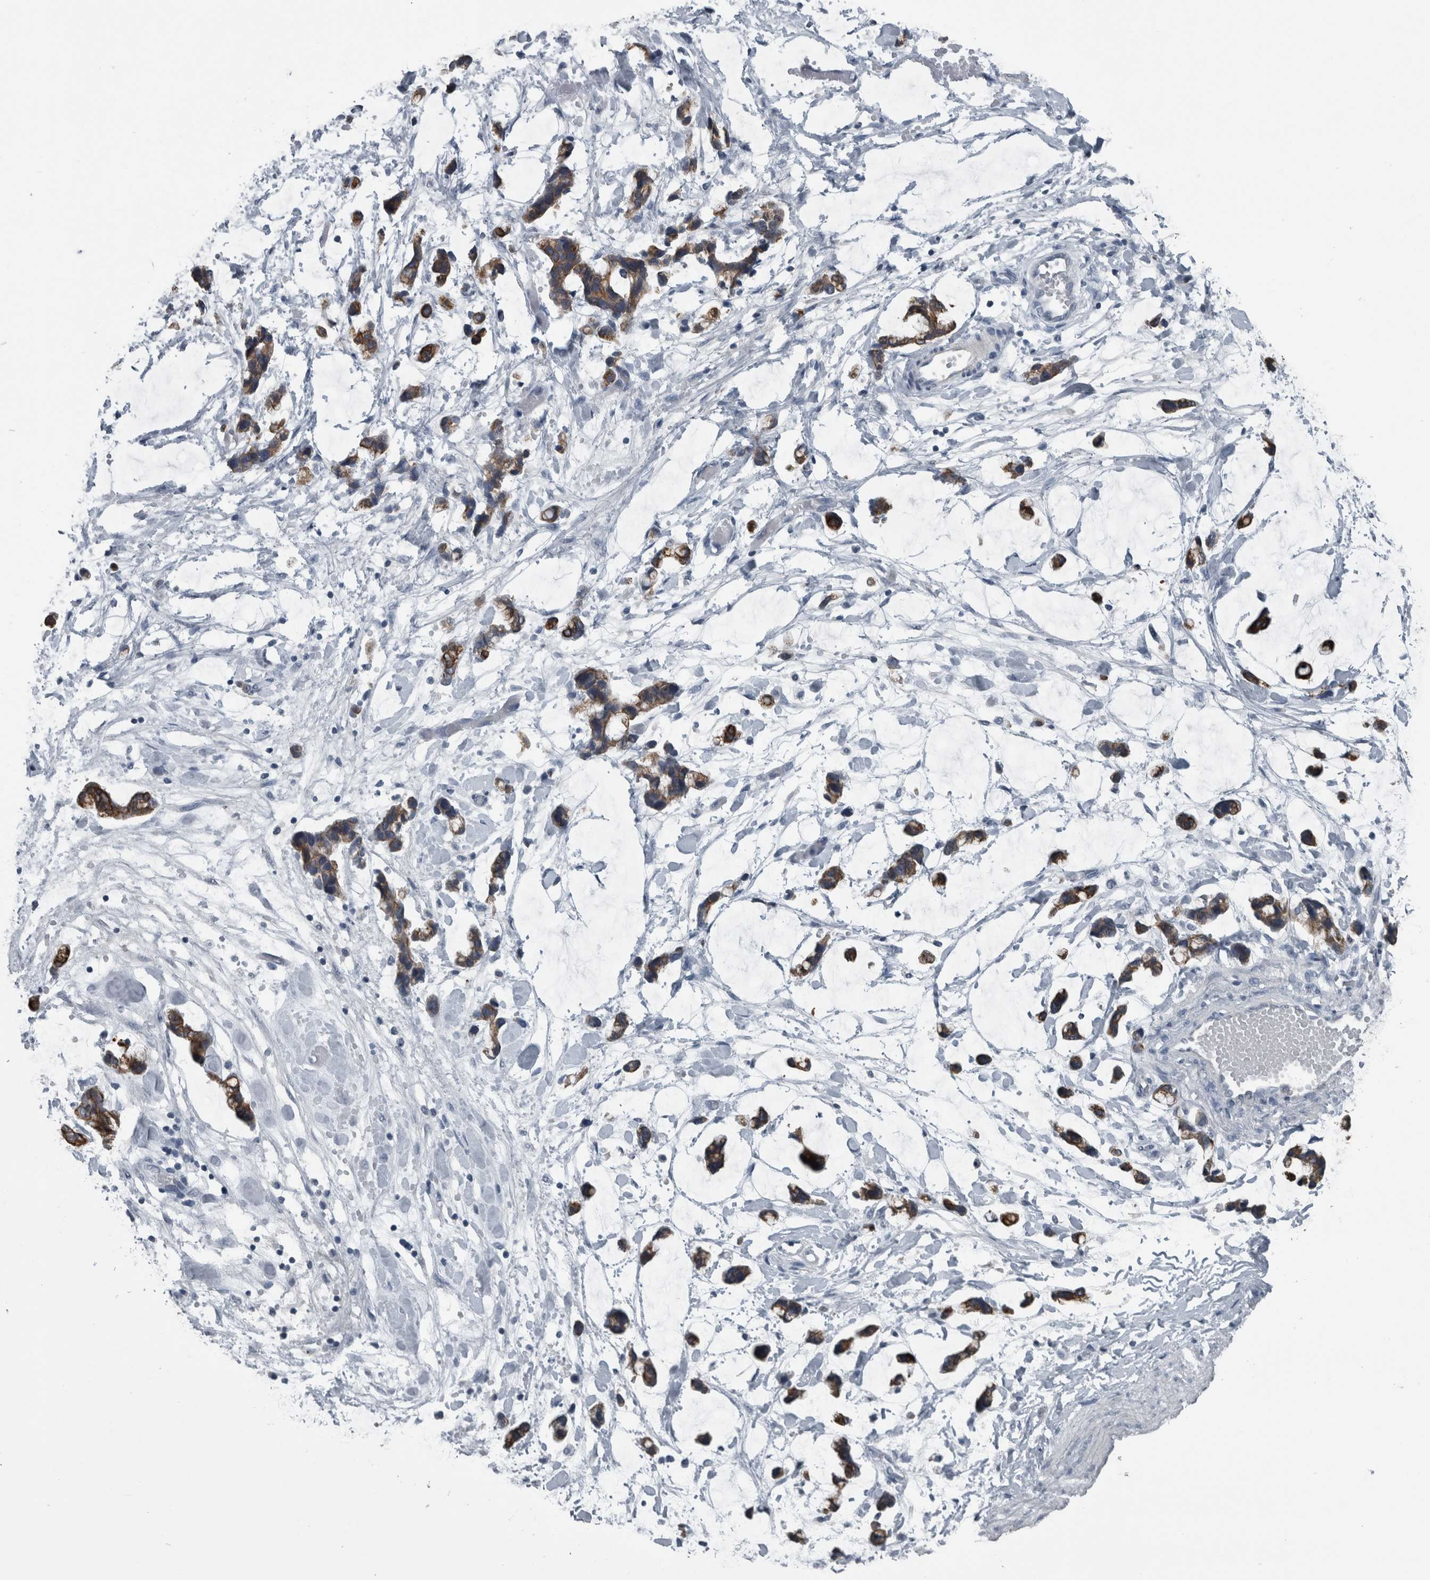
{"staining": {"intensity": "negative", "quantity": "none", "location": "none"}, "tissue": "adipose tissue", "cell_type": "Adipocytes", "image_type": "normal", "snomed": [{"axis": "morphology", "description": "Normal tissue, NOS"}, {"axis": "morphology", "description": "Adenocarcinoma, NOS"}, {"axis": "topography", "description": "Colon"}, {"axis": "topography", "description": "Peripheral nerve tissue"}], "caption": "High power microscopy photomicrograph of an IHC histopathology image of benign adipose tissue, revealing no significant positivity in adipocytes.", "gene": "KRT20", "patient": {"sex": "male", "age": 14}}